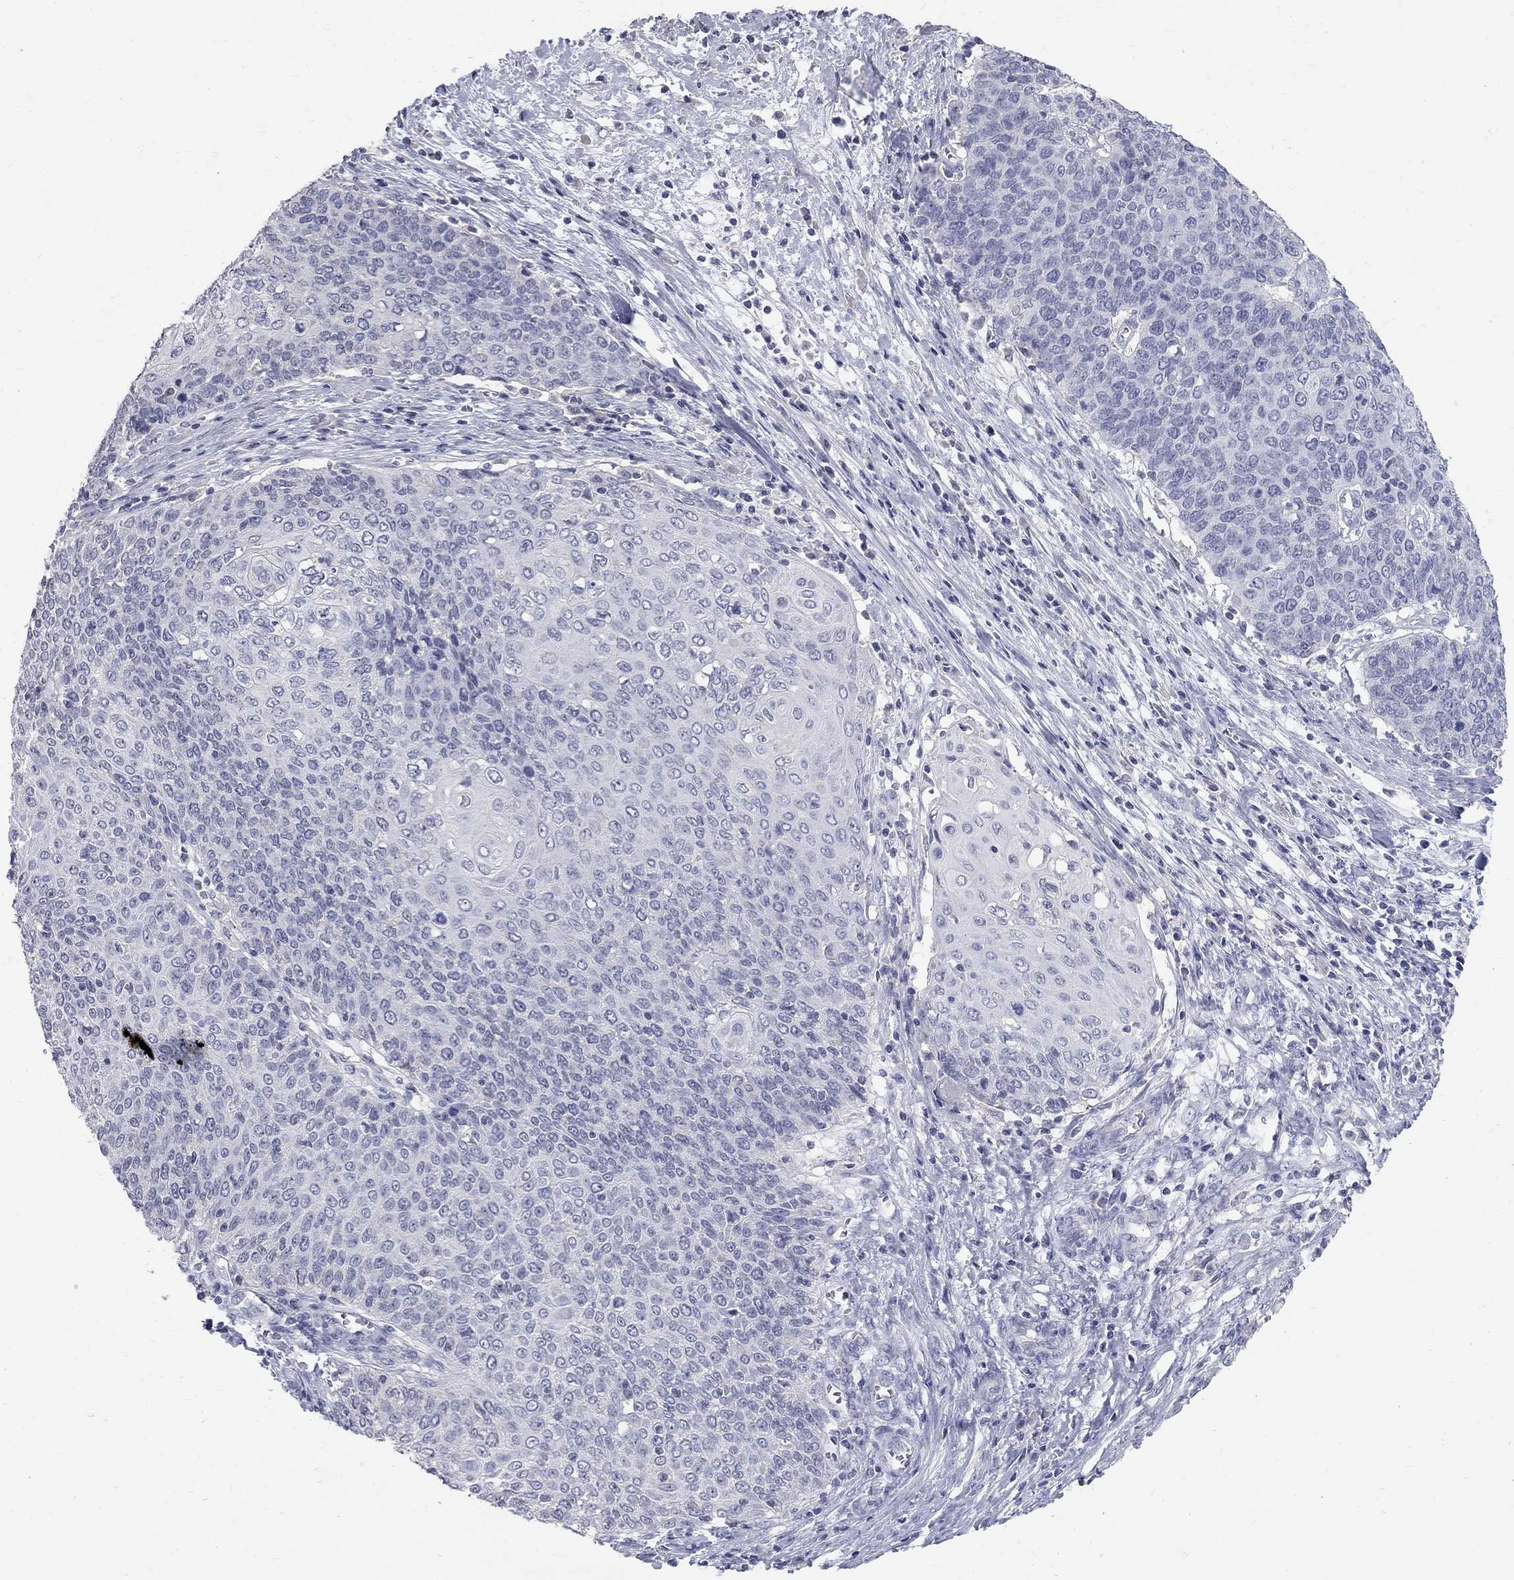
{"staining": {"intensity": "negative", "quantity": "none", "location": "none"}, "tissue": "cervical cancer", "cell_type": "Tumor cells", "image_type": "cancer", "snomed": [{"axis": "morphology", "description": "Squamous cell carcinoma, NOS"}, {"axis": "topography", "description": "Cervix"}], "caption": "The immunohistochemistry (IHC) photomicrograph has no significant positivity in tumor cells of cervical cancer tissue.", "gene": "PTH1R", "patient": {"sex": "female", "age": 39}}